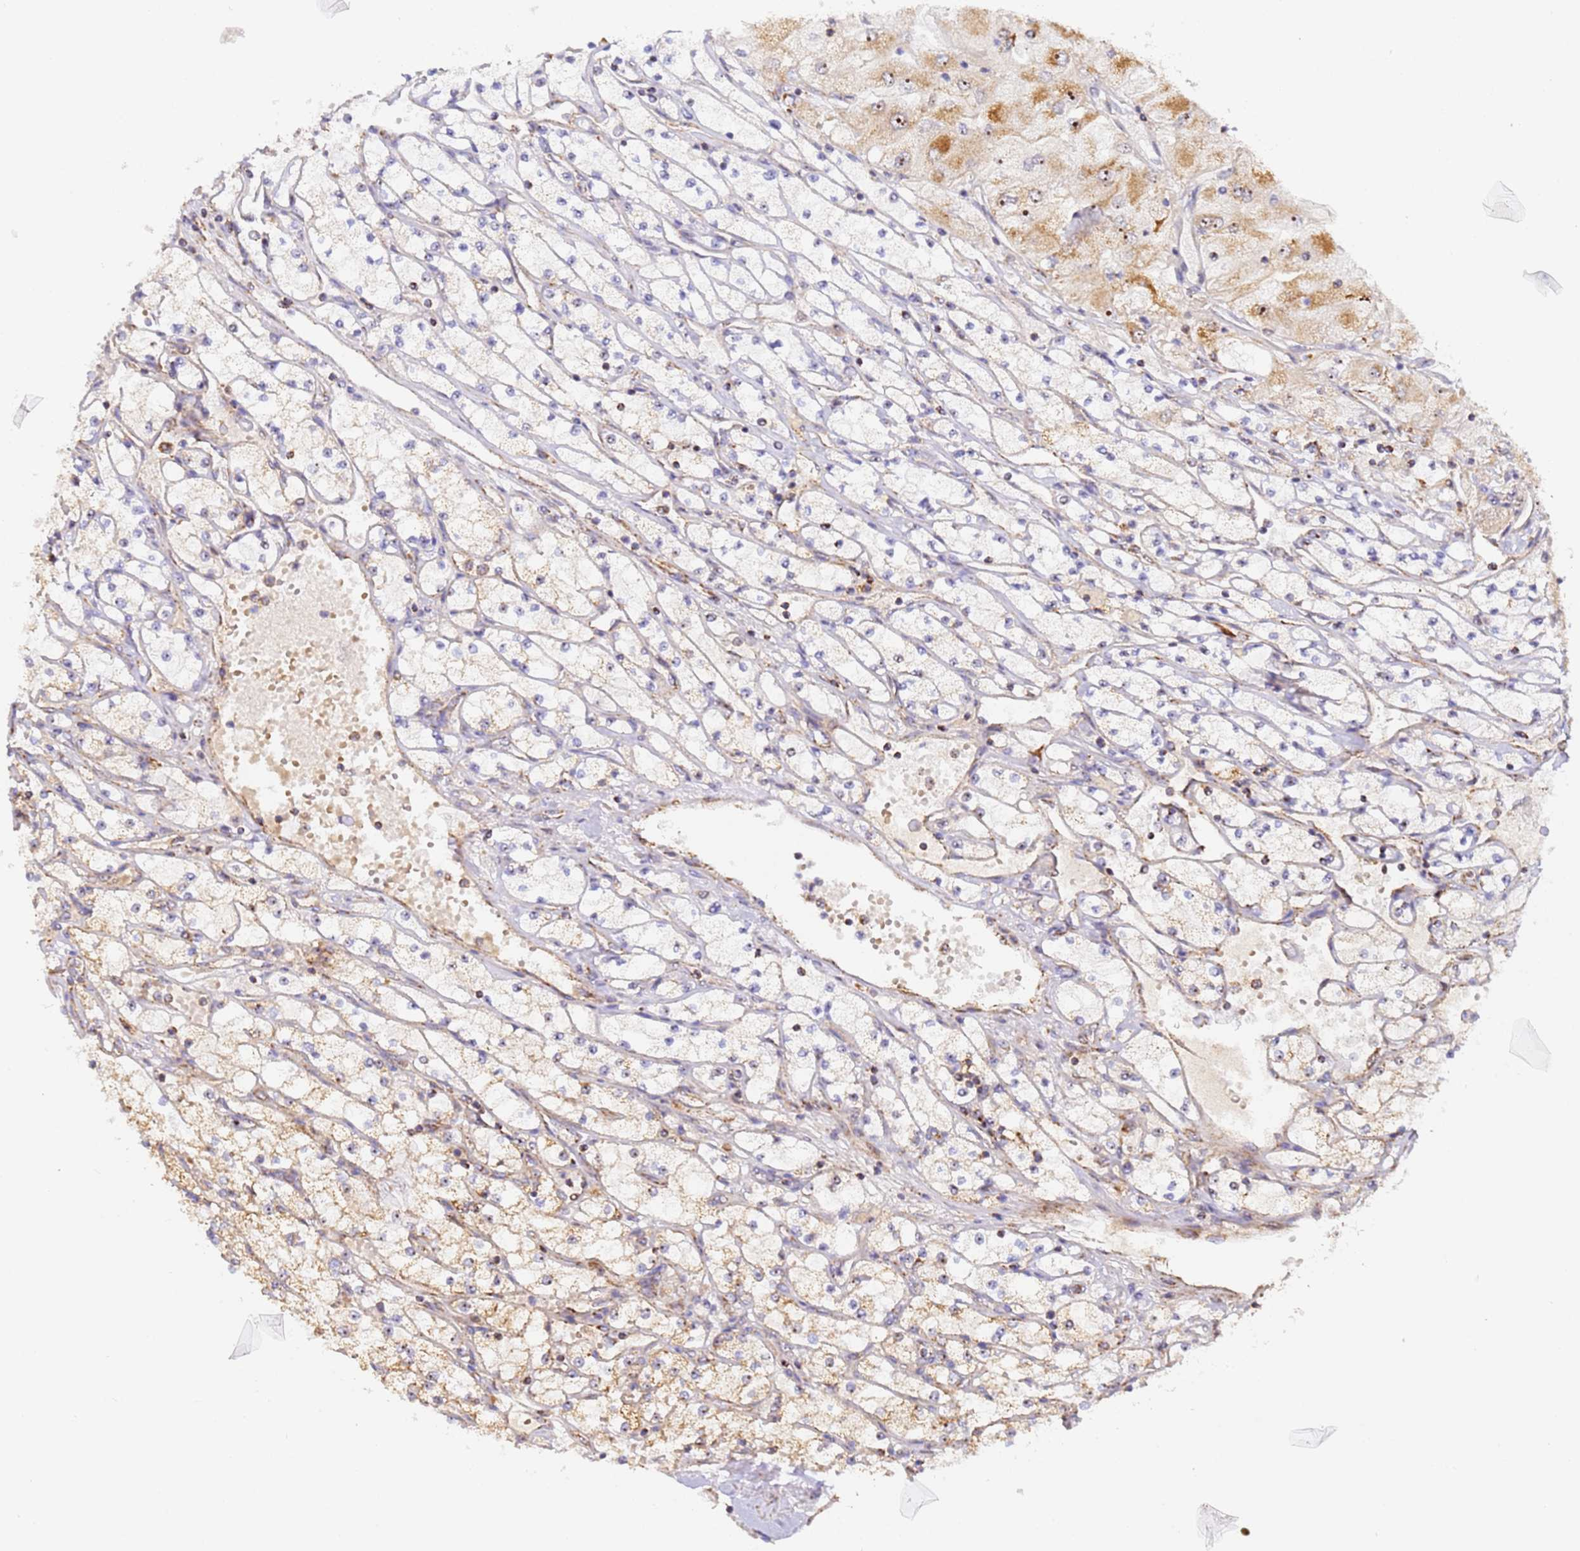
{"staining": {"intensity": "moderate", "quantity": "25%-75%", "location": "cytoplasmic/membranous,nuclear"}, "tissue": "renal cancer", "cell_type": "Tumor cells", "image_type": "cancer", "snomed": [{"axis": "morphology", "description": "Adenocarcinoma, NOS"}, {"axis": "topography", "description": "Kidney"}], "caption": "There is medium levels of moderate cytoplasmic/membranous and nuclear positivity in tumor cells of renal adenocarcinoma, as demonstrated by immunohistochemical staining (brown color).", "gene": "FRG2C", "patient": {"sex": "male", "age": 80}}